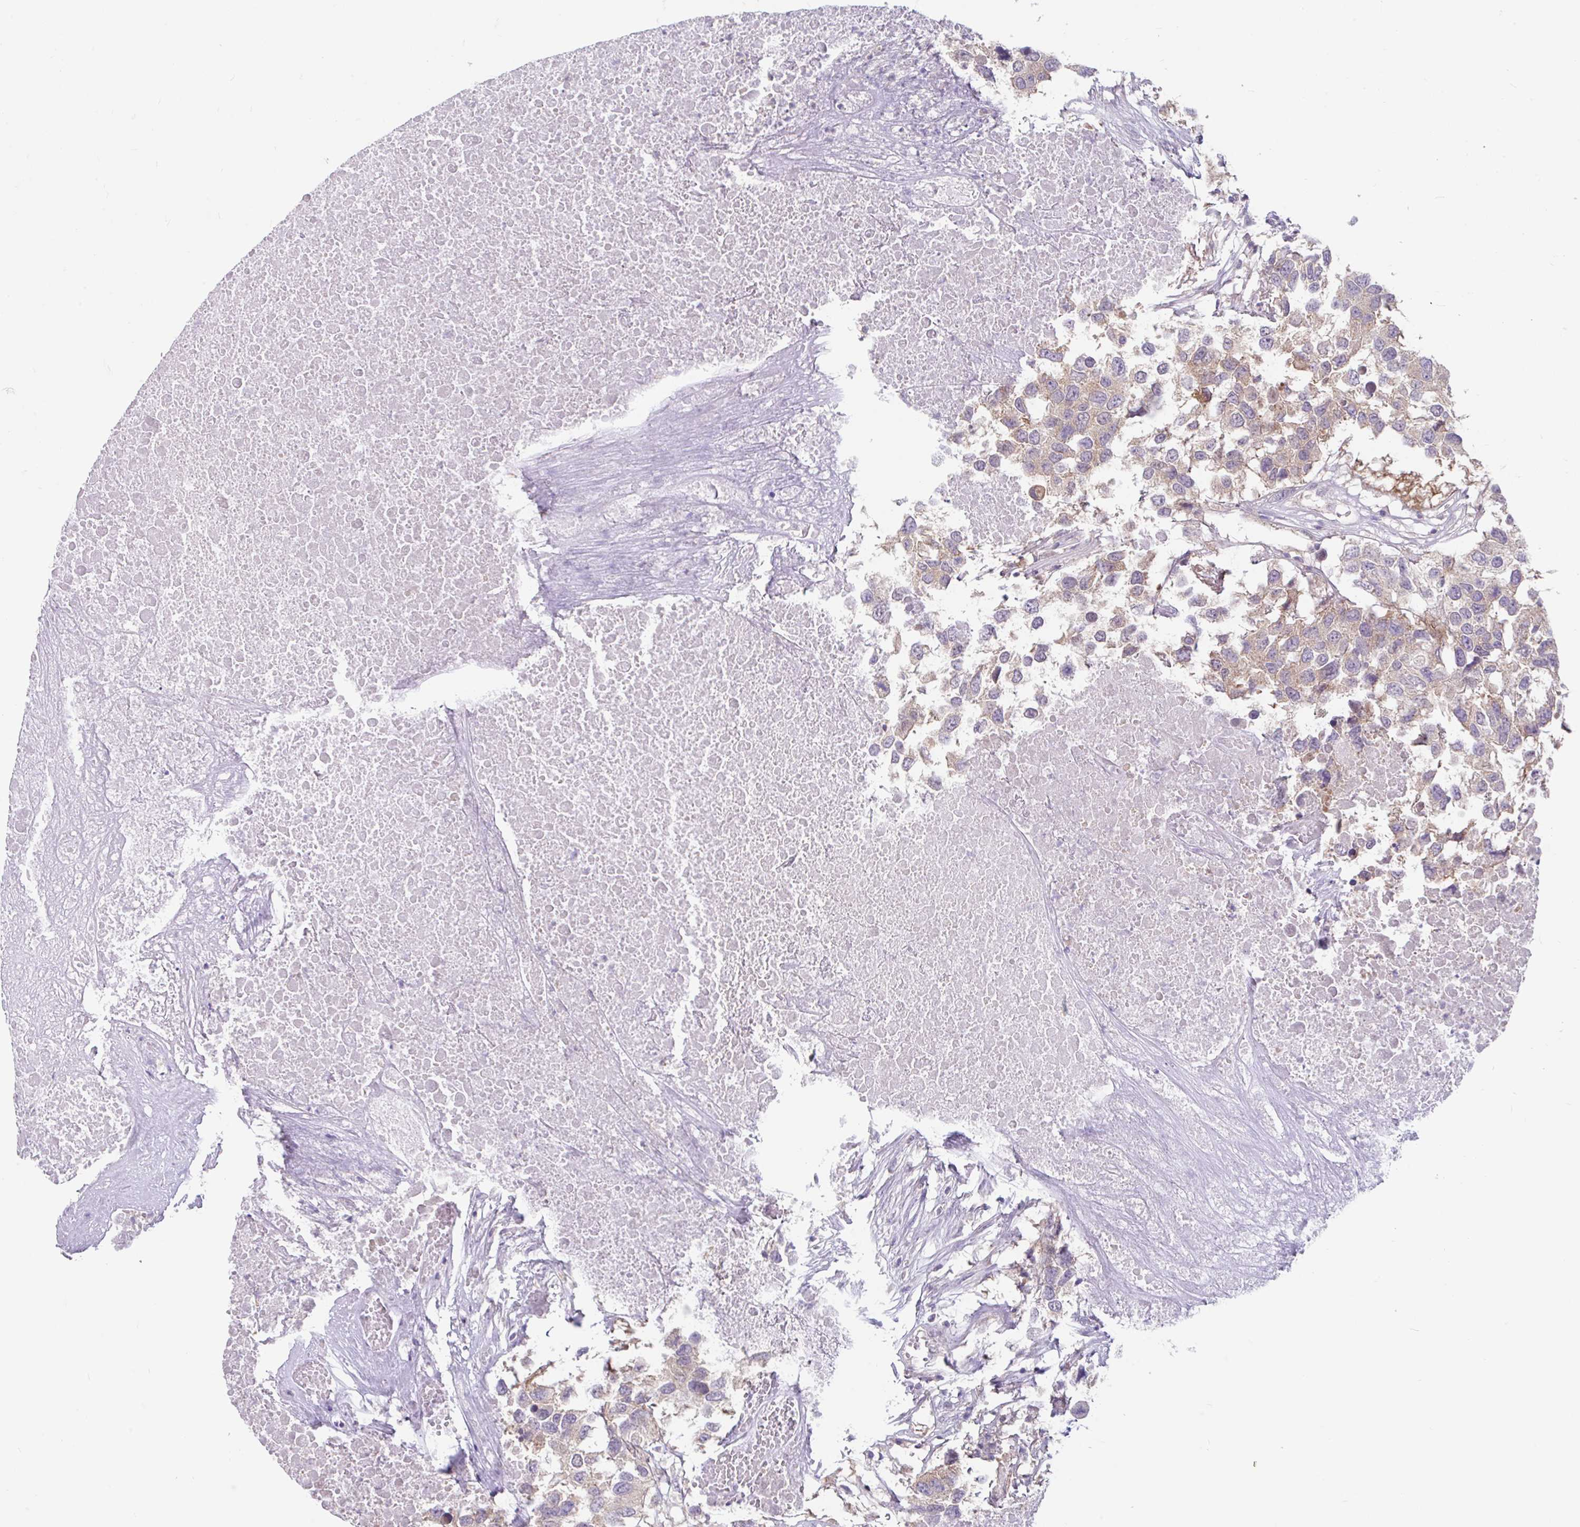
{"staining": {"intensity": "weak", "quantity": "25%-75%", "location": "cytoplasmic/membranous"}, "tissue": "testis cancer", "cell_type": "Tumor cells", "image_type": "cancer", "snomed": [{"axis": "morphology", "description": "Carcinoma, Embryonal, NOS"}, {"axis": "topography", "description": "Testis"}], "caption": "Testis cancer (embryonal carcinoma) stained with a protein marker demonstrates weak staining in tumor cells.", "gene": "RALBP1", "patient": {"sex": "male", "age": 83}}